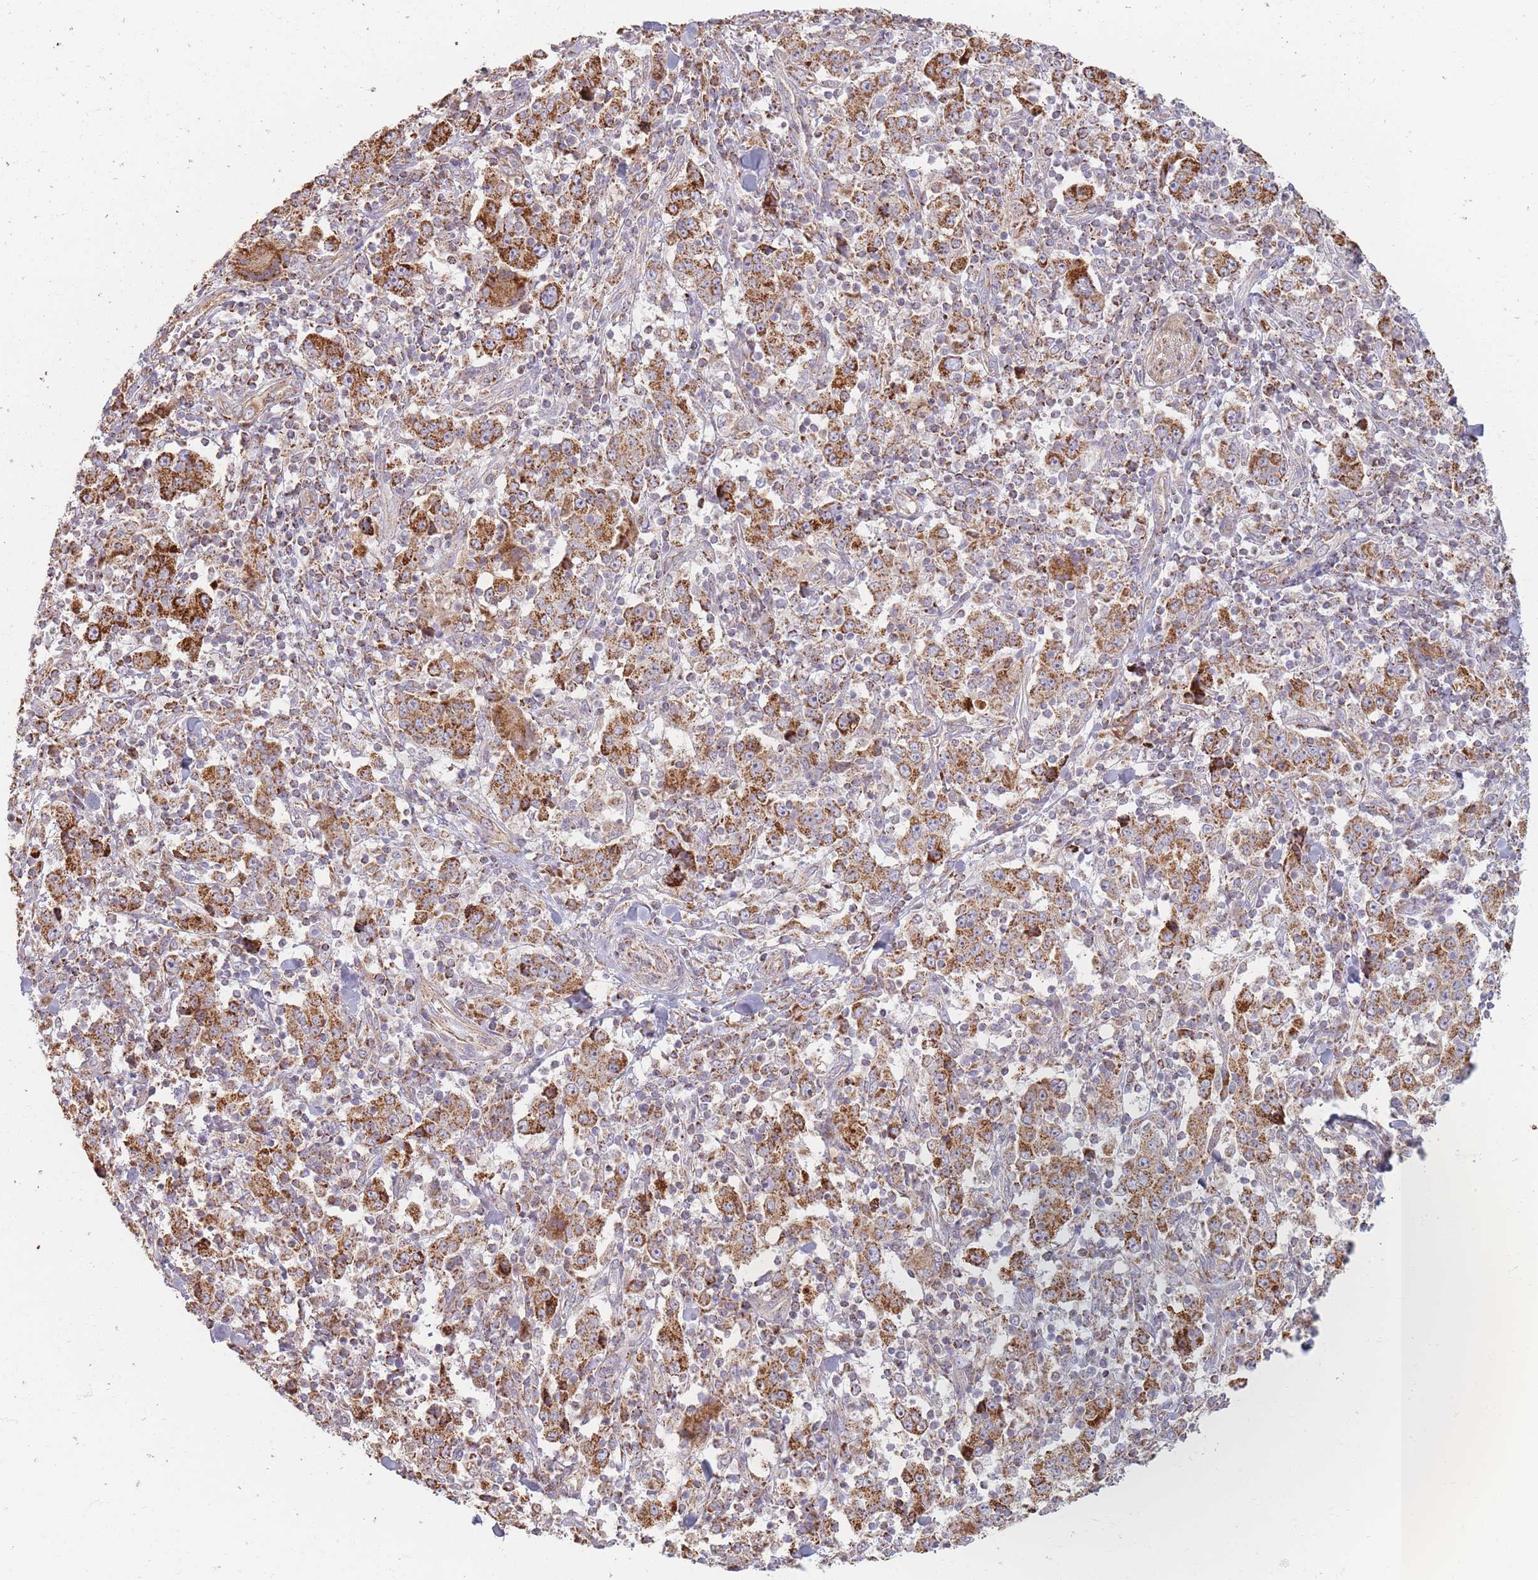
{"staining": {"intensity": "strong", "quantity": ">75%", "location": "cytoplasmic/membranous"}, "tissue": "stomach cancer", "cell_type": "Tumor cells", "image_type": "cancer", "snomed": [{"axis": "morphology", "description": "Normal tissue, NOS"}, {"axis": "morphology", "description": "Adenocarcinoma, NOS"}, {"axis": "topography", "description": "Stomach, upper"}, {"axis": "topography", "description": "Stomach"}], "caption": "An IHC histopathology image of neoplastic tissue is shown. Protein staining in brown shows strong cytoplasmic/membranous positivity in stomach cancer within tumor cells.", "gene": "ESRP2", "patient": {"sex": "male", "age": 59}}